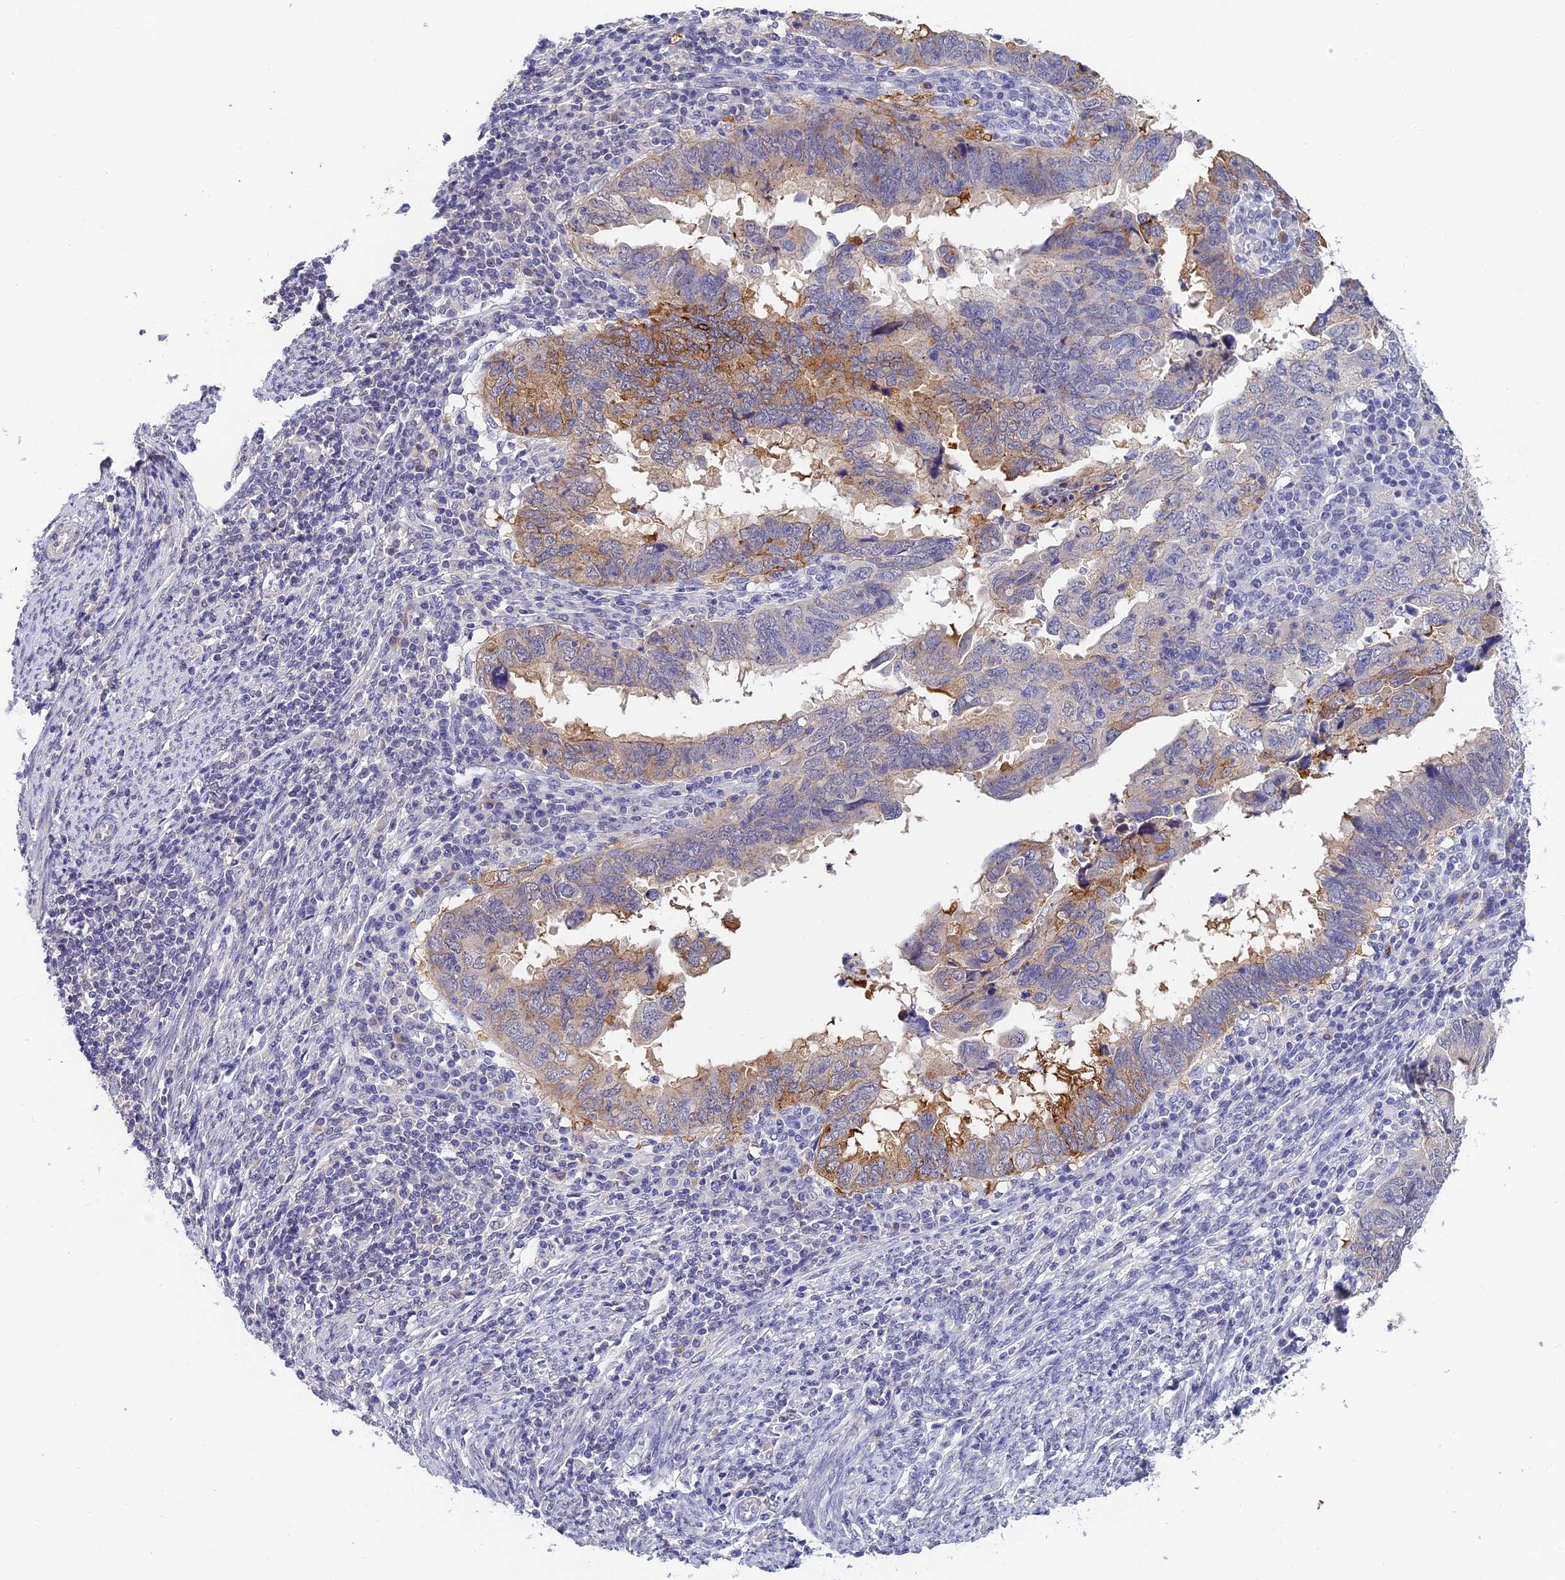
{"staining": {"intensity": "moderate", "quantity": "<25%", "location": "cytoplasmic/membranous"}, "tissue": "endometrial cancer", "cell_type": "Tumor cells", "image_type": "cancer", "snomed": [{"axis": "morphology", "description": "Adenocarcinoma, NOS"}, {"axis": "topography", "description": "Uterus"}], "caption": "The micrograph demonstrates immunohistochemical staining of adenocarcinoma (endometrial). There is moderate cytoplasmic/membranous positivity is identified in about <25% of tumor cells.", "gene": "HOXB1", "patient": {"sex": "female", "age": 77}}